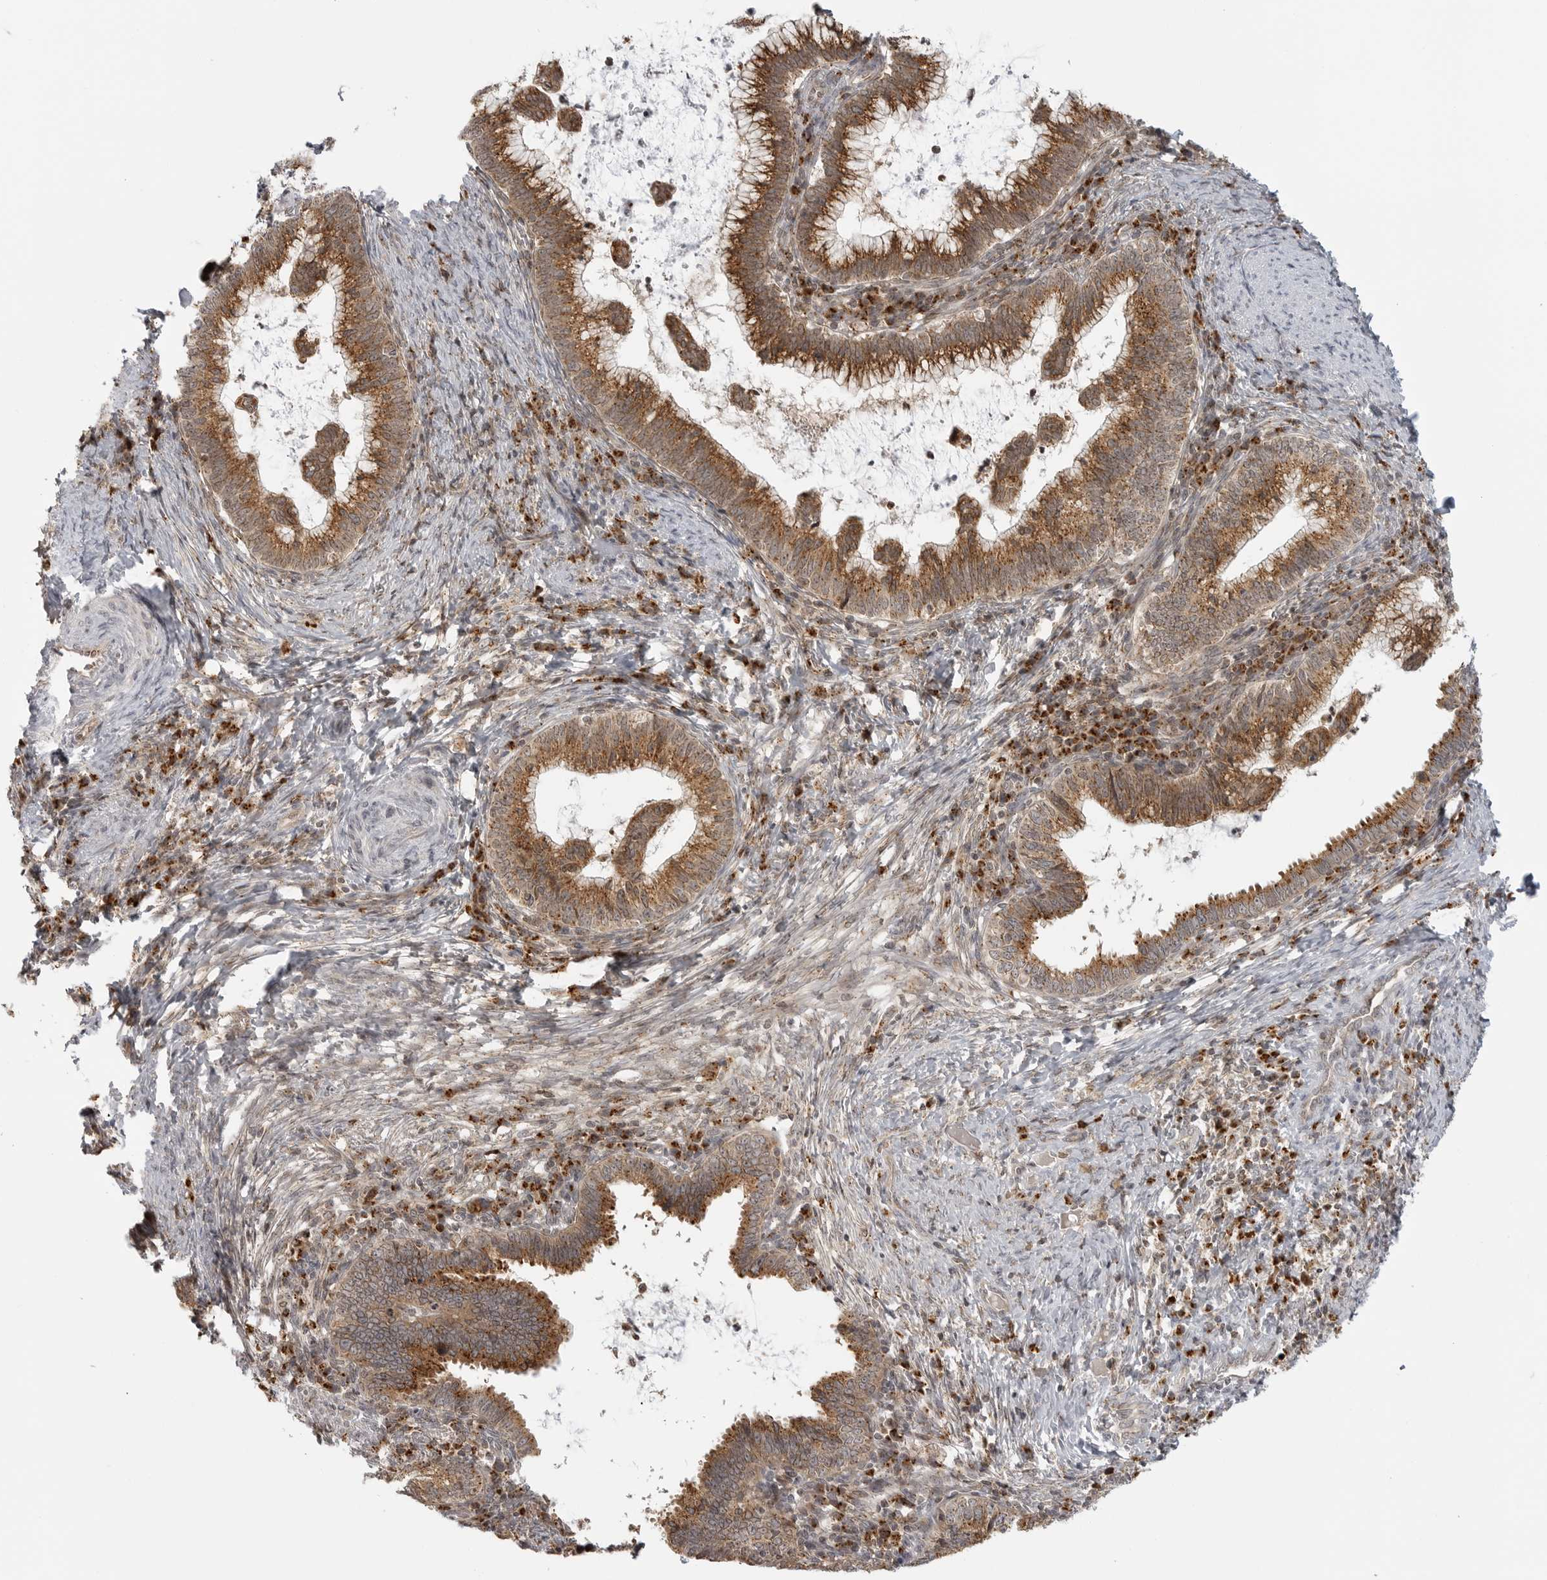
{"staining": {"intensity": "moderate", "quantity": ">75%", "location": "cytoplasmic/membranous"}, "tissue": "cervical cancer", "cell_type": "Tumor cells", "image_type": "cancer", "snomed": [{"axis": "morphology", "description": "Adenocarcinoma, NOS"}, {"axis": "topography", "description": "Cervix"}], "caption": "A brown stain highlights moderate cytoplasmic/membranous staining of a protein in human cervical cancer tumor cells.", "gene": "COPA", "patient": {"sex": "female", "age": 36}}